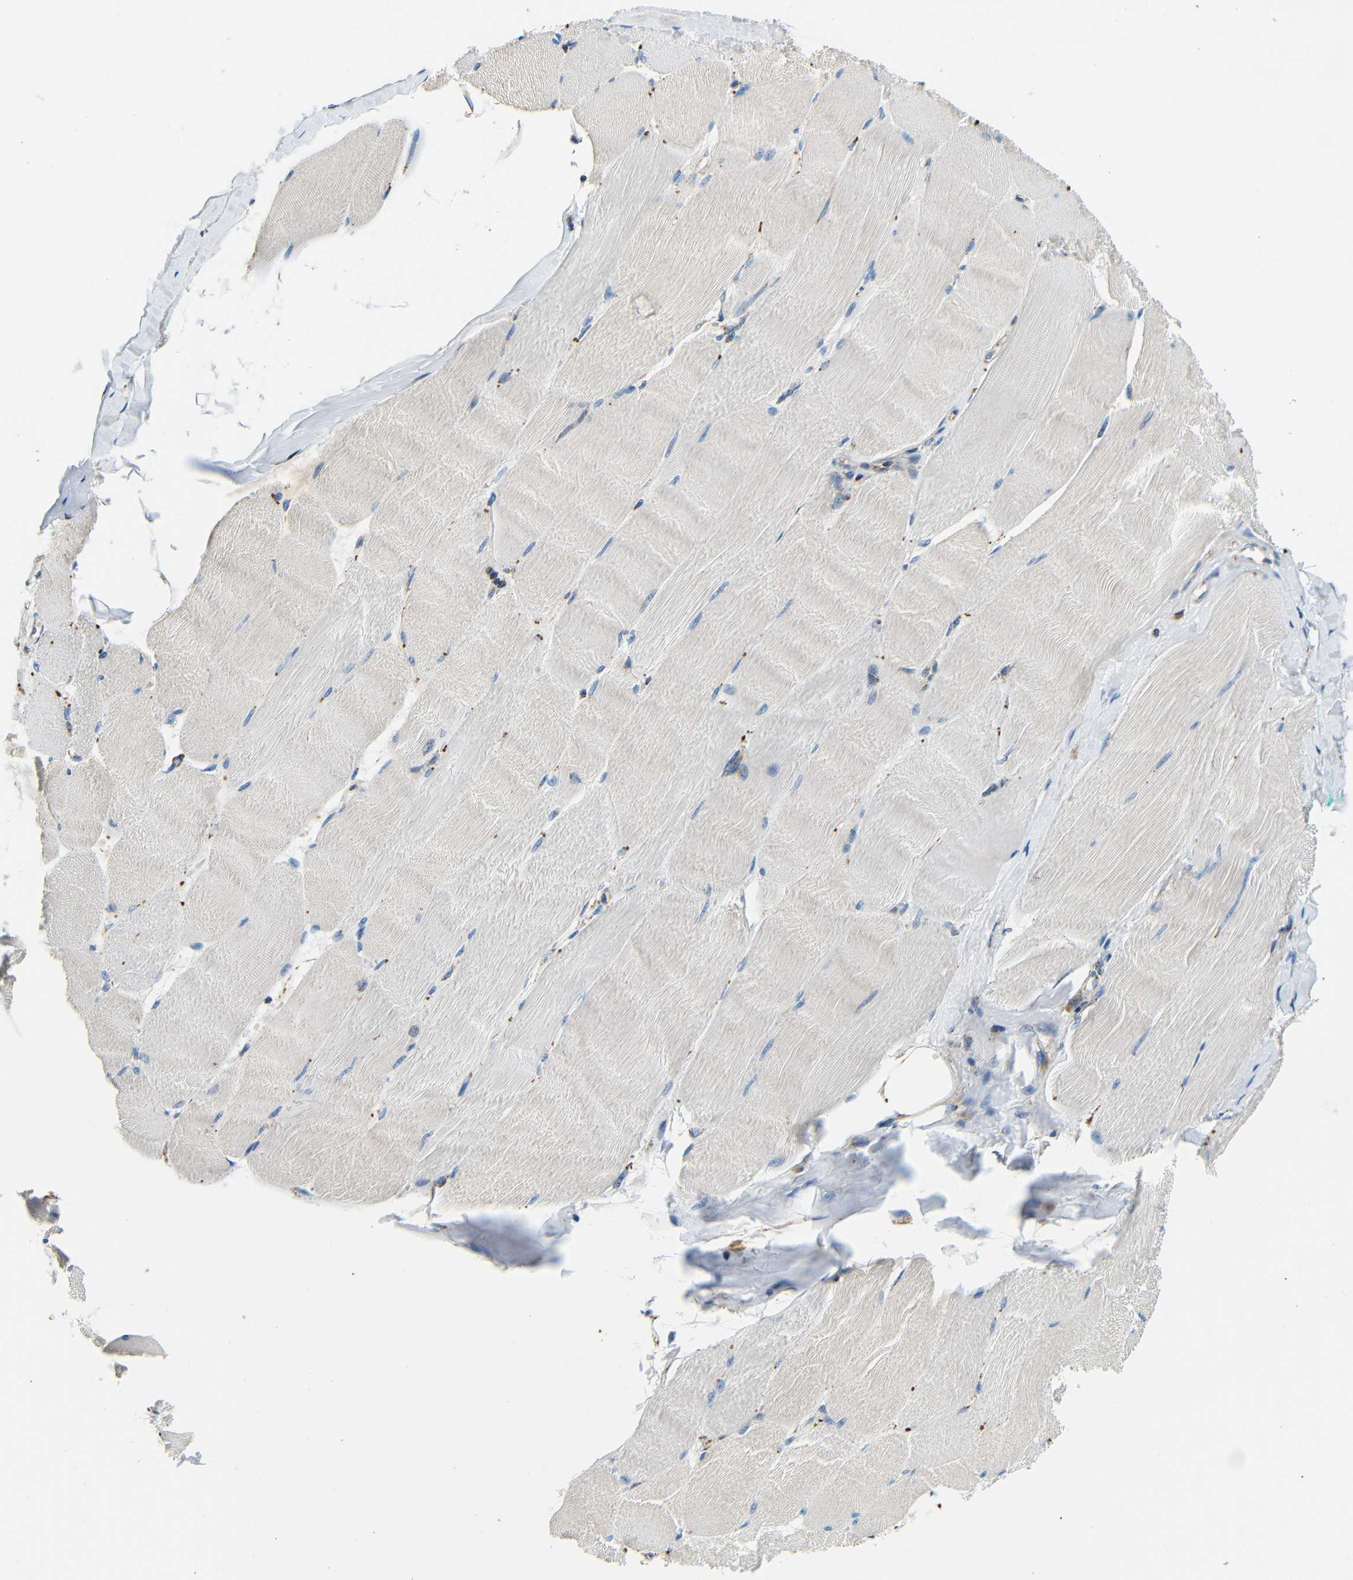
{"staining": {"intensity": "negative", "quantity": "none", "location": "none"}, "tissue": "skeletal muscle", "cell_type": "Myocytes", "image_type": "normal", "snomed": [{"axis": "morphology", "description": "Normal tissue, NOS"}, {"axis": "morphology", "description": "Squamous cell carcinoma, NOS"}, {"axis": "topography", "description": "Skeletal muscle"}], "caption": "Myocytes are negative for protein expression in benign human skeletal muscle. (Brightfield microscopy of DAB (3,3'-diaminobenzidine) immunohistochemistry (IHC) at high magnification).", "gene": "GALNT18", "patient": {"sex": "male", "age": 51}}